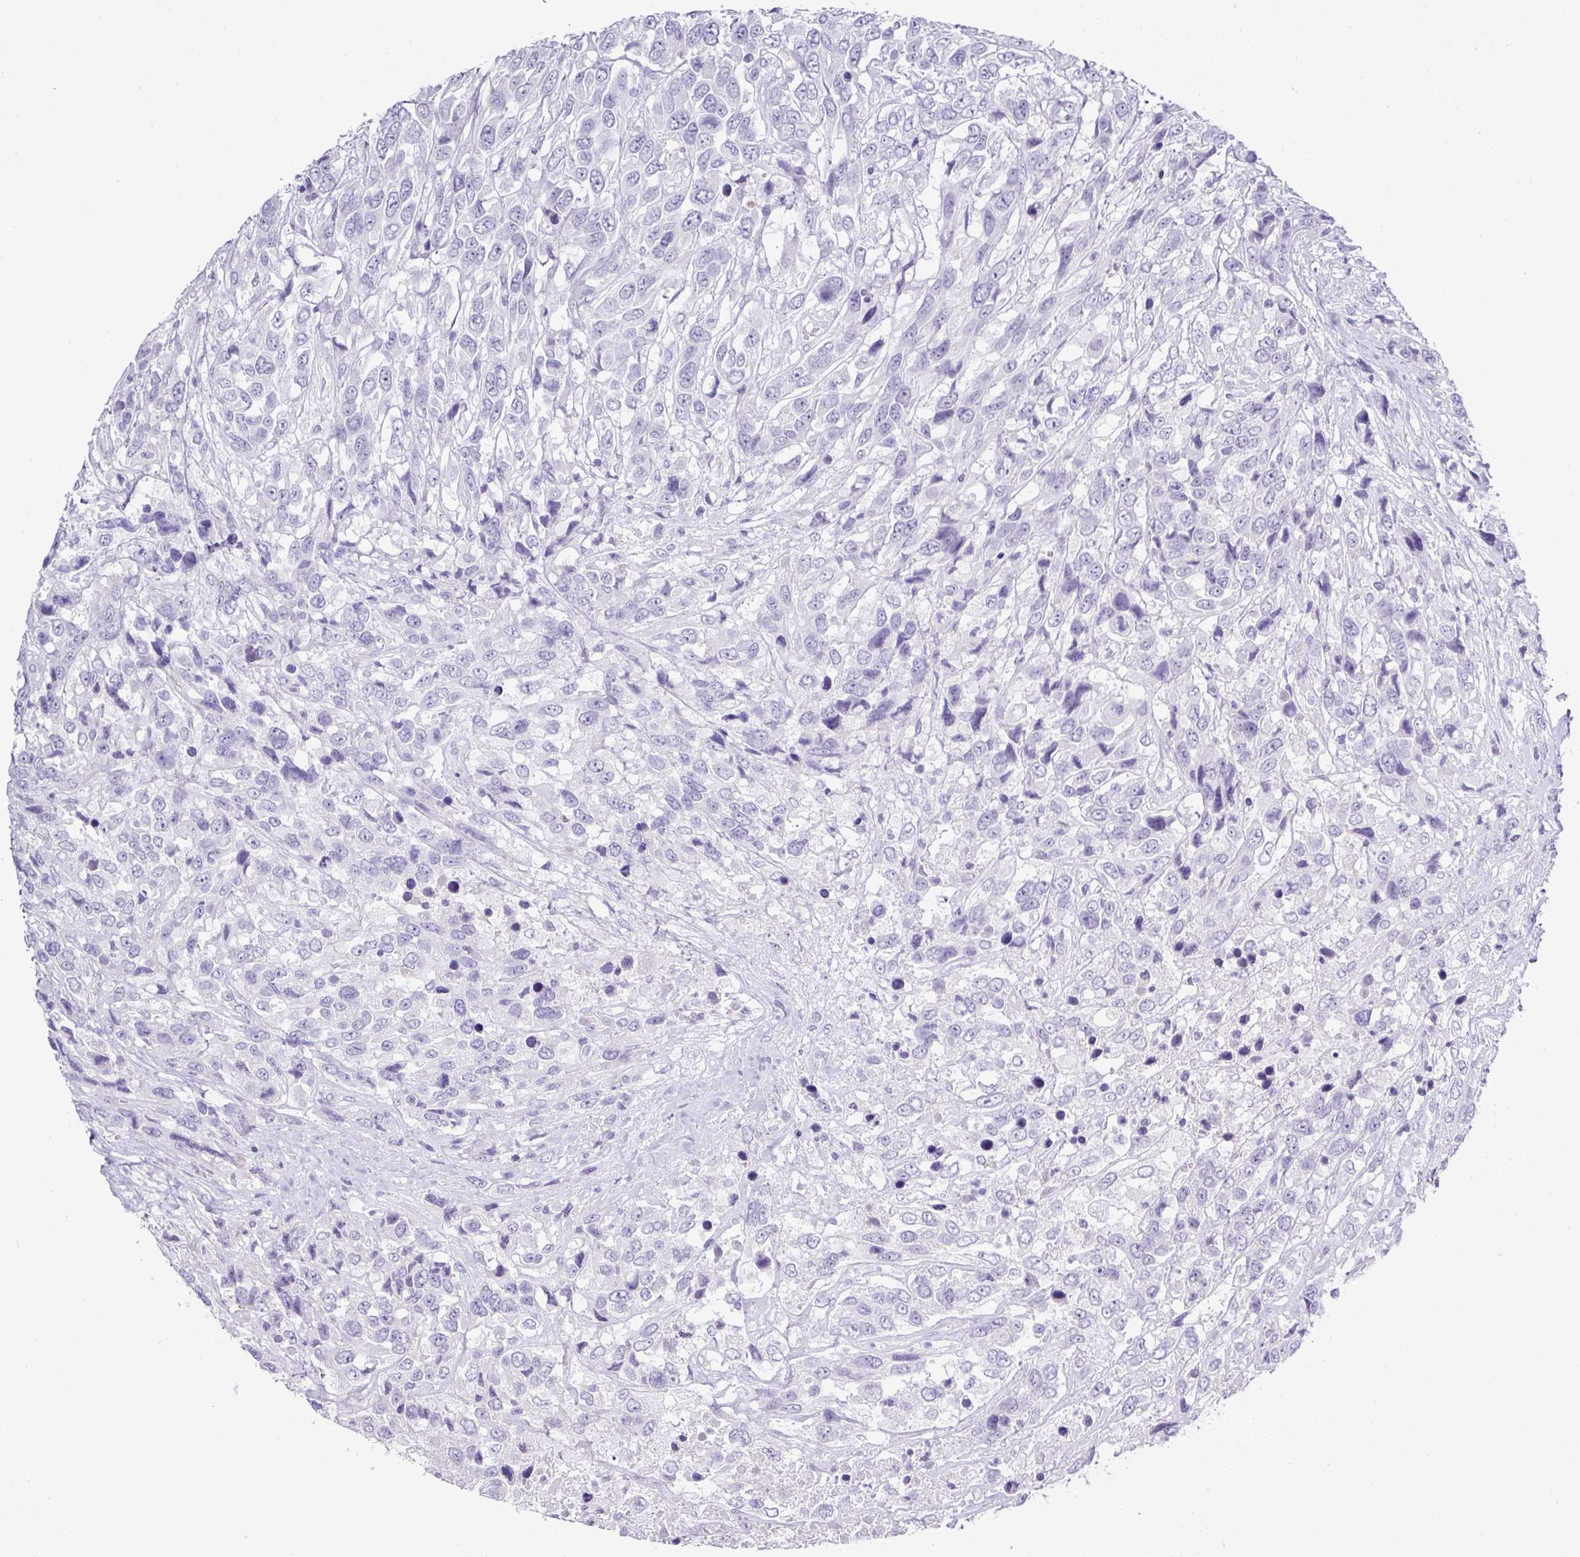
{"staining": {"intensity": "negative", "quantity": "none", "location": "none"}, "tissue": "urothelial cancer", "cell_type": "Tumor cells", "image_type": "cancer", "snomed": [{"axis": "morphology", "description": "Urothelial carcinoma, High grade"}, {"axis": "topography", "description": "Urinary bladder"}], "caption": "Tumor cells are negative for protein expression in human urothelial cancer.", "gene": "BCL11A", "patient": {"sex": "female", "age": 70}}